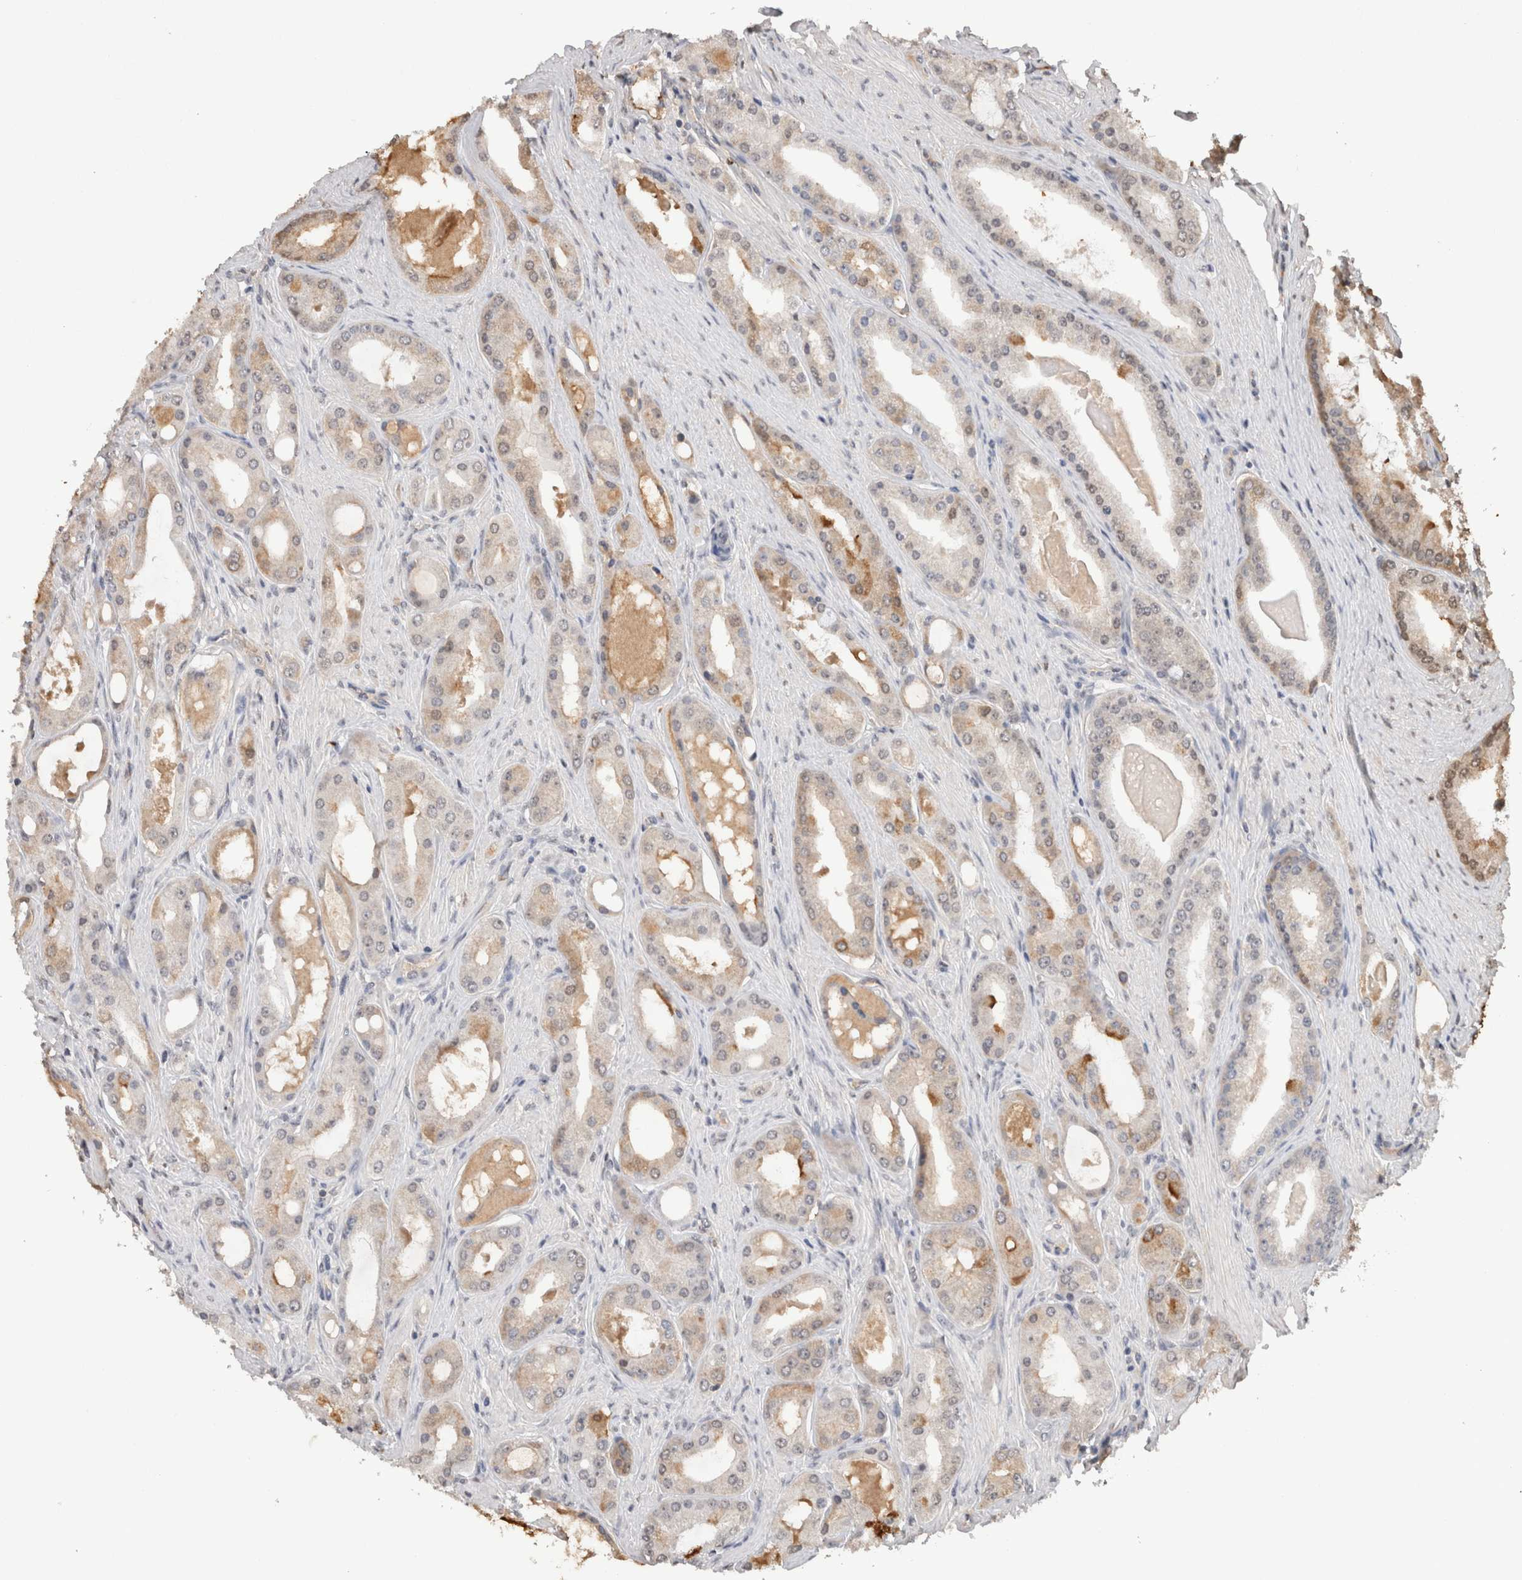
{"staining": {"intensity": "weak", "quantity": "25%-75%", "location": "cytoplasmic/membranous,nuclear"}, "tissue": "prostate cancer", "cell_type": "Tumor cells", "image_type": "cancer", "snomed": [{"axis": "morphology", "description": "Adenocarcinoma, High grade"}, {"axis": "topography", "description": "Prostate"}], "caption": "IHC micrograph of high-grade adenocarcinoma (prostate) stained for a protein (brown), which reveals low levels of weak cytoplasmic/membranous and nuclear staining in approximately 25%-75% of tumor cells.", "gene": "FABP7", "patient": {"sex": "male", "age": 60}}